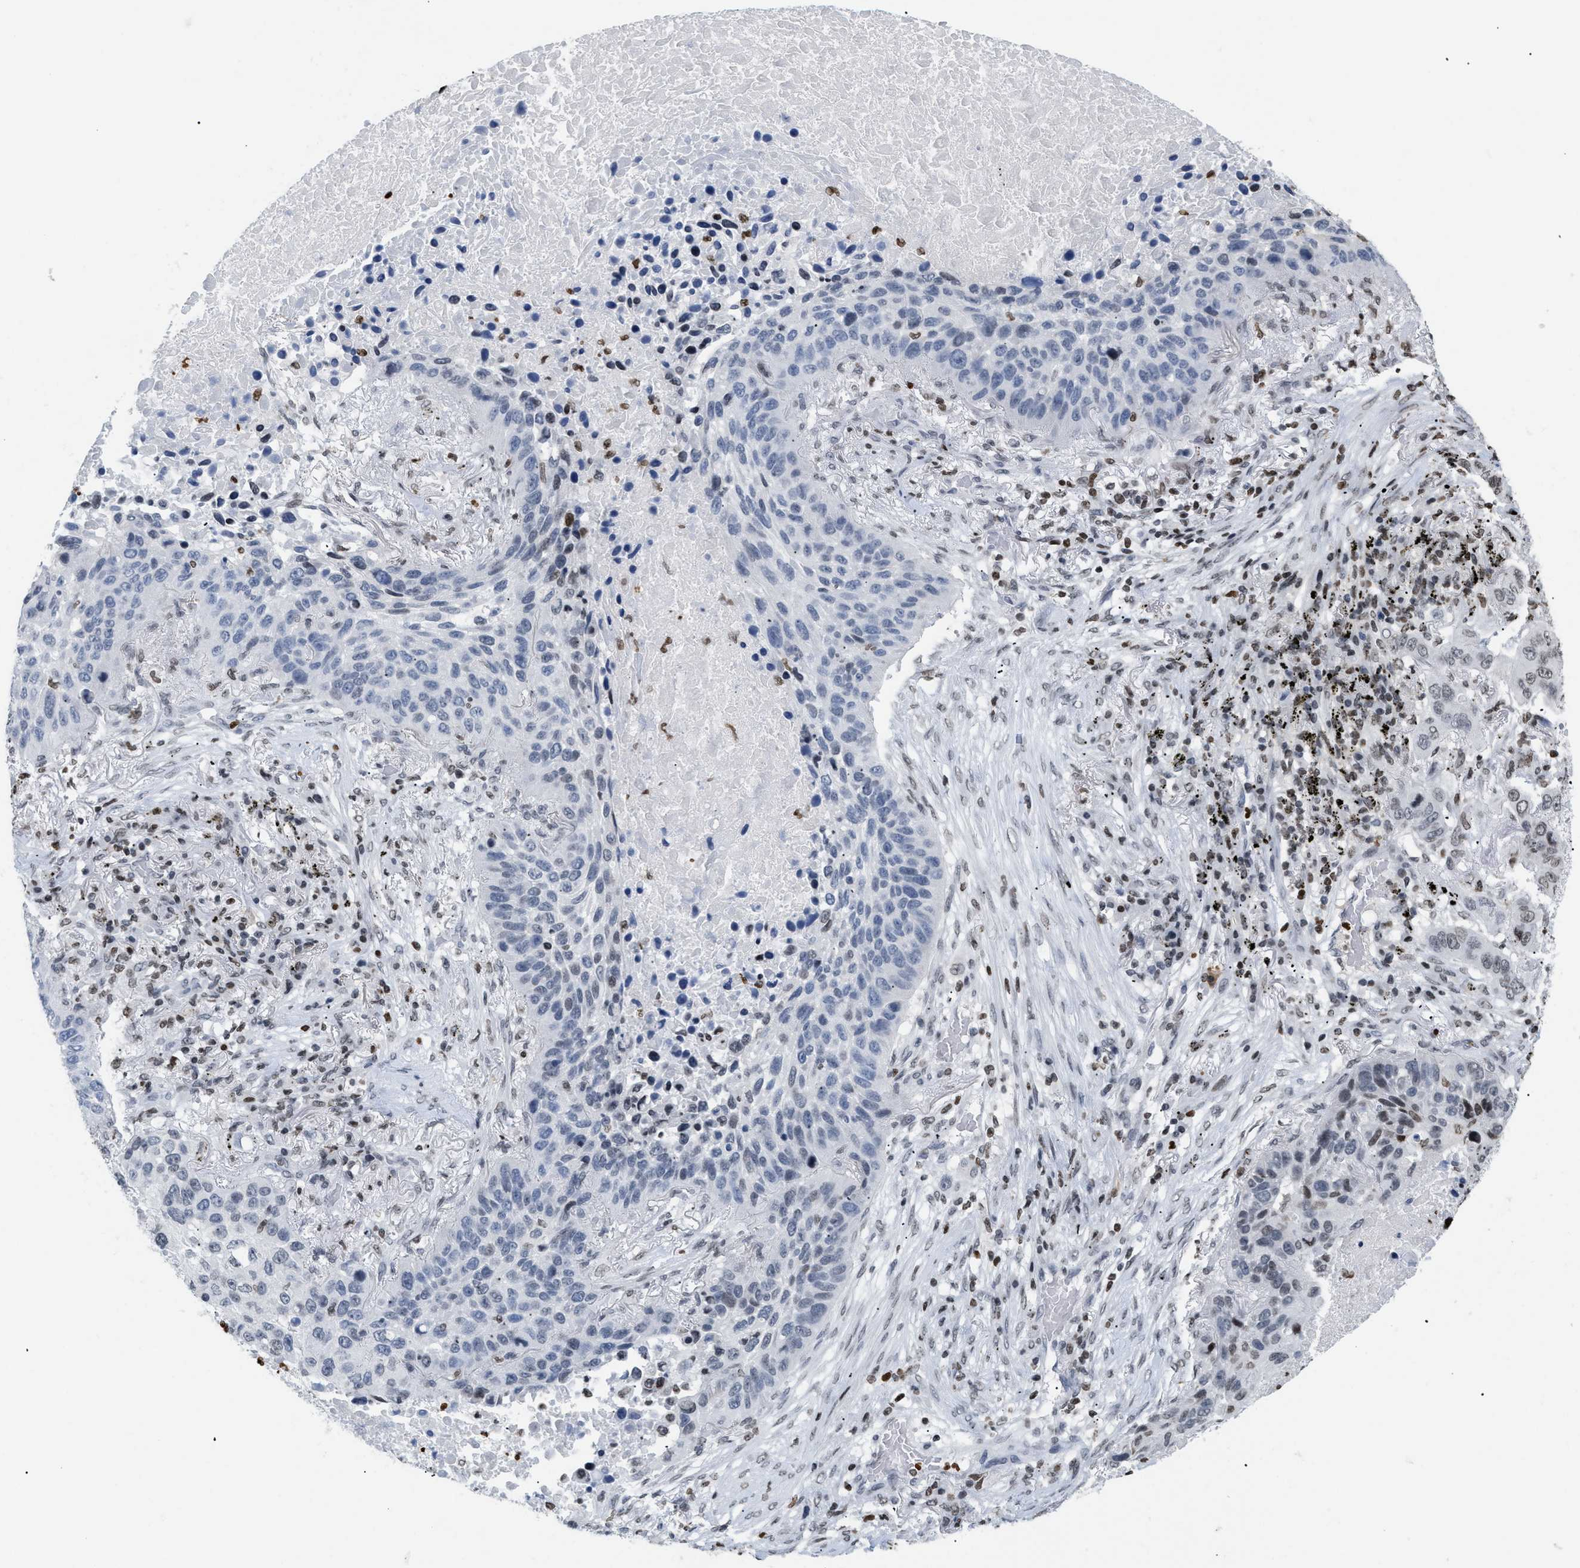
{"staining": {"intensity": "weak", "quantity": "<25%", "location": "nuclear"}, "tissue": "lung cancer", "cell_type": "Tumor cells", "image_type": "cancer", "snomed": [{"axis": "morphology", "description": "Squamous cell carcinoma, NOS"}, {"axis": "topography", "description": "Lung"}], "caption": "High magnification brightfield microscopy of lung cancer (squamous cell carcinoma) stained with DAB (3,3'-diaminobenzidine) (brown) and counterstained with hematoxylin (blue): tumor cells show no significant expression.", "gene": "HMGN2", "patient": {"sex": "male", "age": 57}}